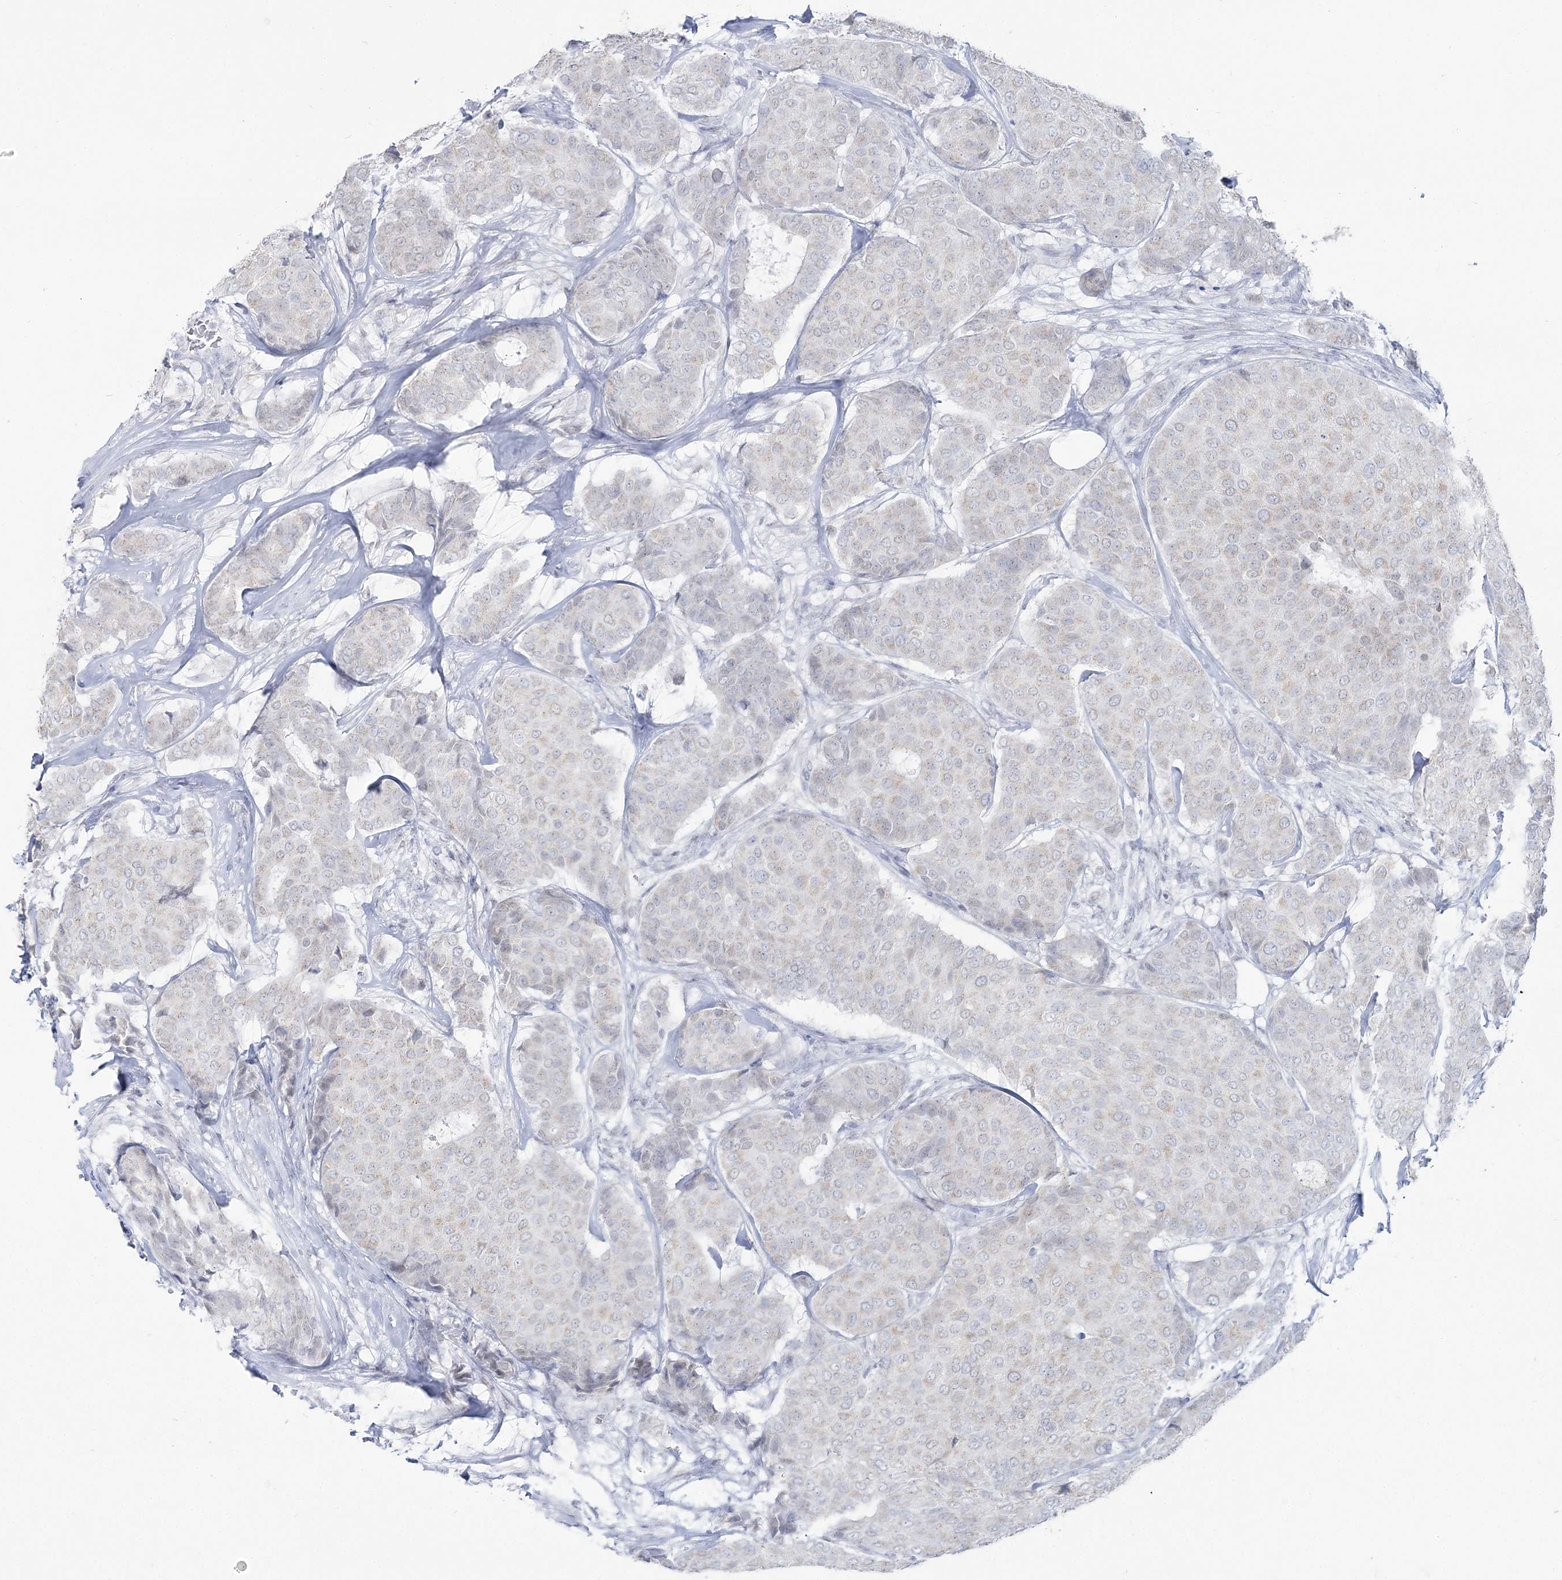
{"staining": {"intensity": "negative", "quantity": "none", "location": "none"}, "tissue": "breast cancer", "cell_type": "Tumor cells", "image_type": "cancer", "snomed": [{"axis": "morphology", "description": "Duct carcinoma"}, {"axis": "topography", "description": "Breast"}], "caption": "Tumor cells are negative for protein expression in human infiltrating ductal carcinoma (breast).", "gene": "ZNF843", "patient": {"sex": "female", "age": 75}}